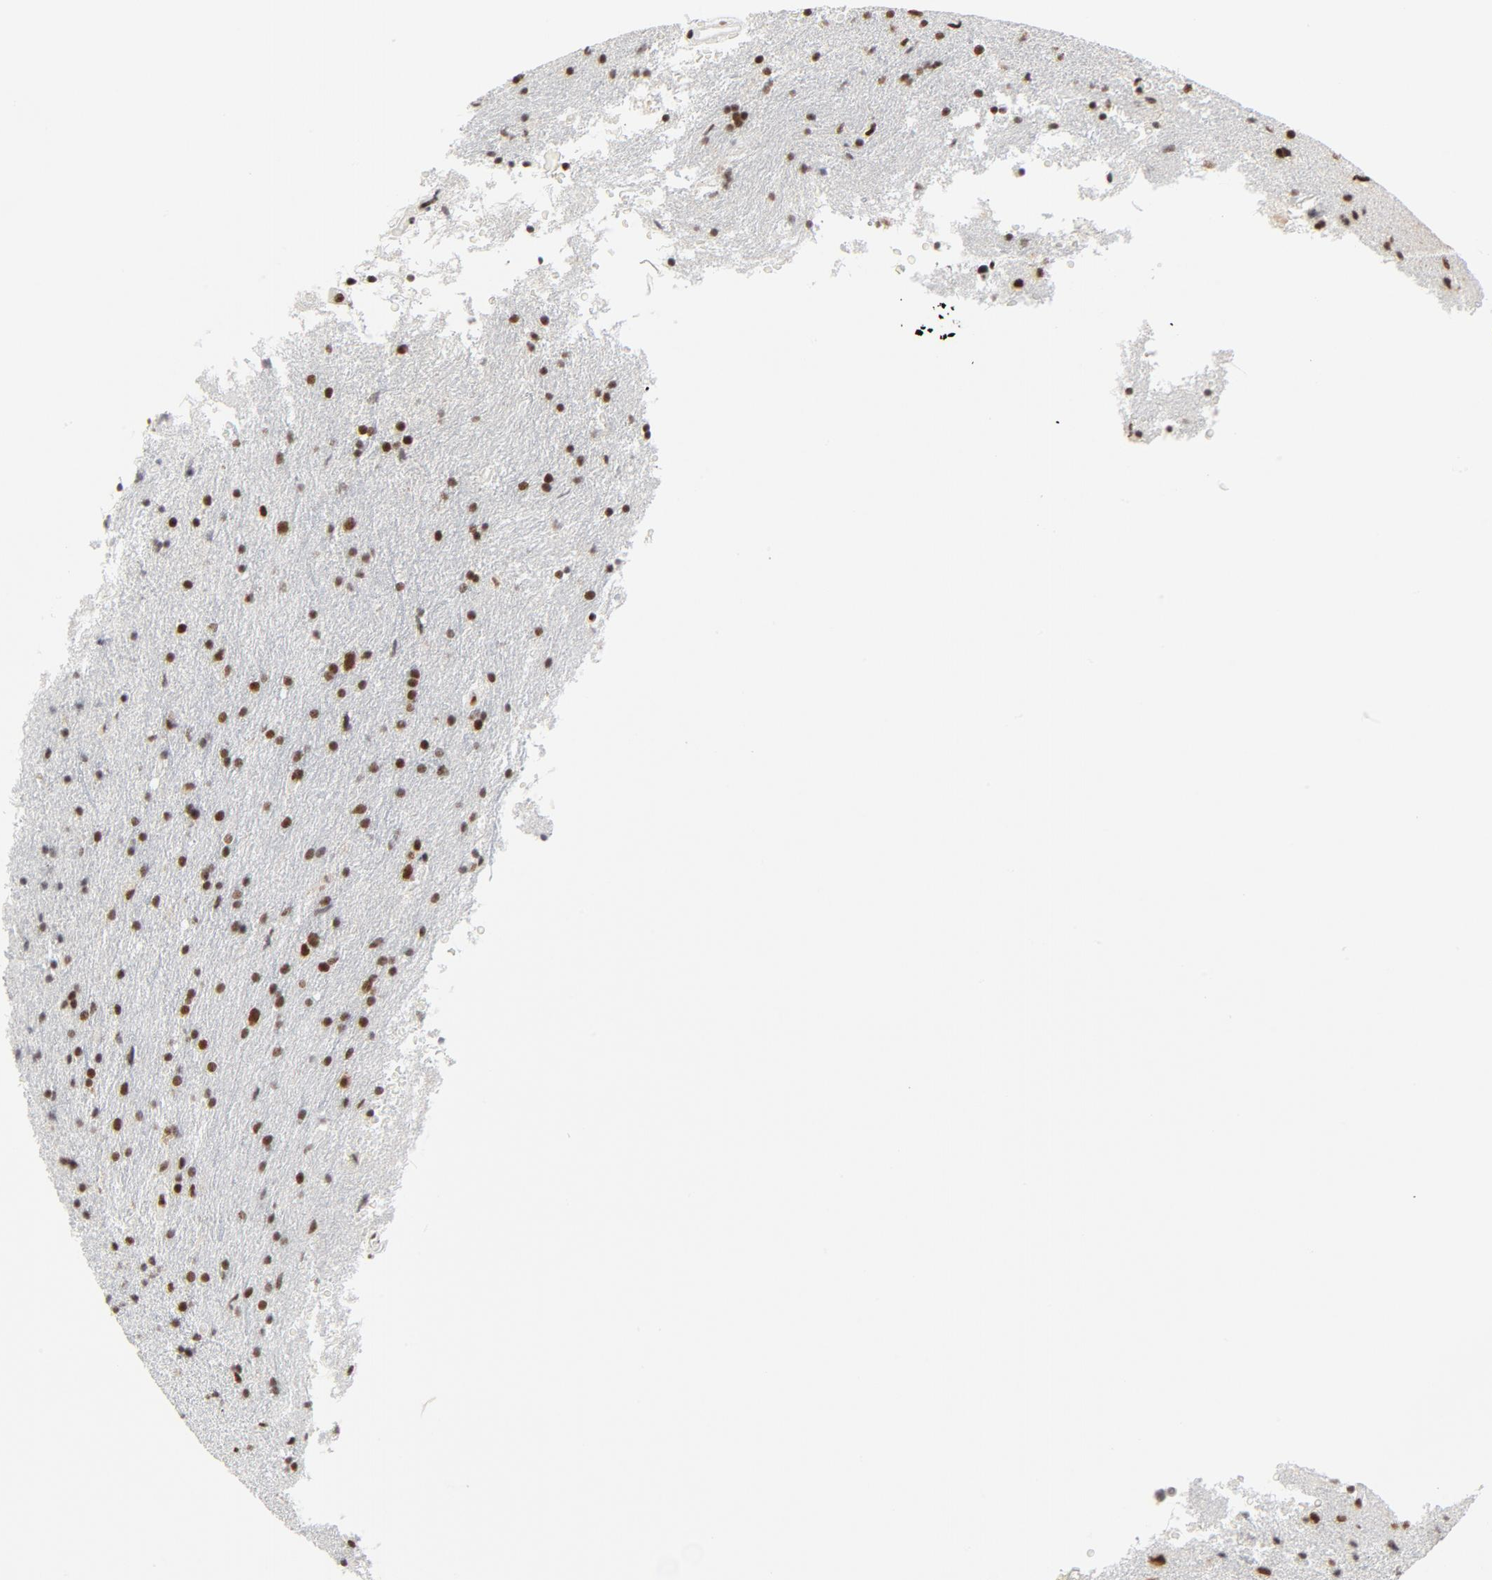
{"staining": {"intensity": "moderate", "quantity": ">75%", "location": "nuclear"}, "tissue": "glioma", "cell_type": "Tumor cells", "image_type": "cancer", "snomed": [{"axis": "morphology", "description": "Glioma, malignant, High grade"}, {"axis": "topography", "description": "Brain"}], "caption": "There is medium levels of moderate nuclear staining in tumor cells of glioma, as demonstrated by immunohistochemical staining (brown color).", "gene": "GTF2H1", "patient": {"sex": "male", "age": 33}}